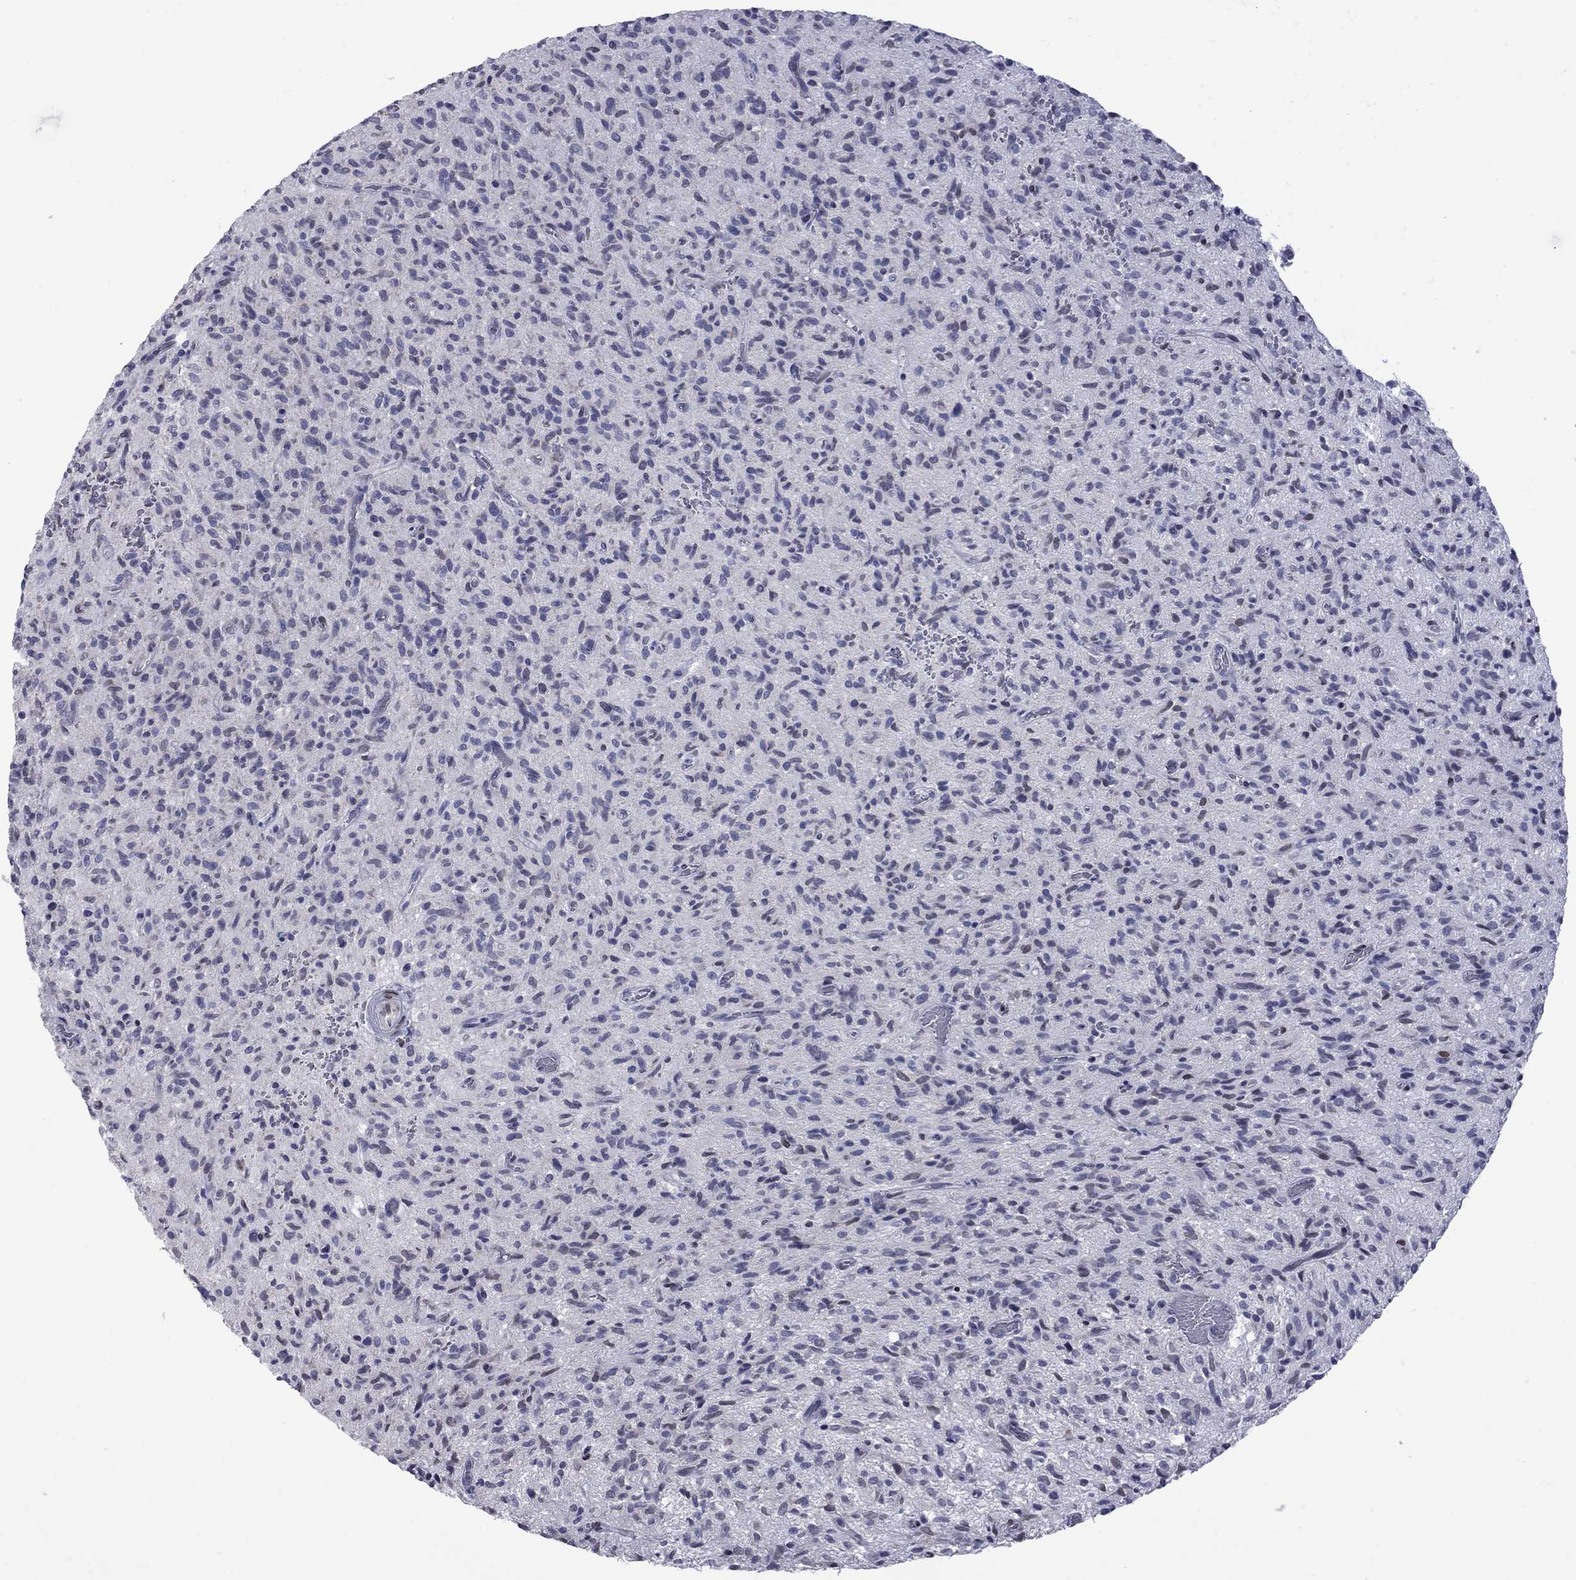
{"staining": {"intensity": "negative", "quantity": "none", "location": "none"}, "tissue": "glioma", "cell_type": "Tumor cells", "image_type": "cancer", "snomed": [{"axis": "morphology", "description": "Glioma, malignant, High grade"}, {"axis": "topography", "description": "Brain"}], "caption": "Immunohistochemistry photomicrograph of malignant glioma (high-grade) stained for a protein (brown), which reveals no staining in tumor cells.", "gene": "CLTCL1", "patient": {"sex": "male", "age": 64}}